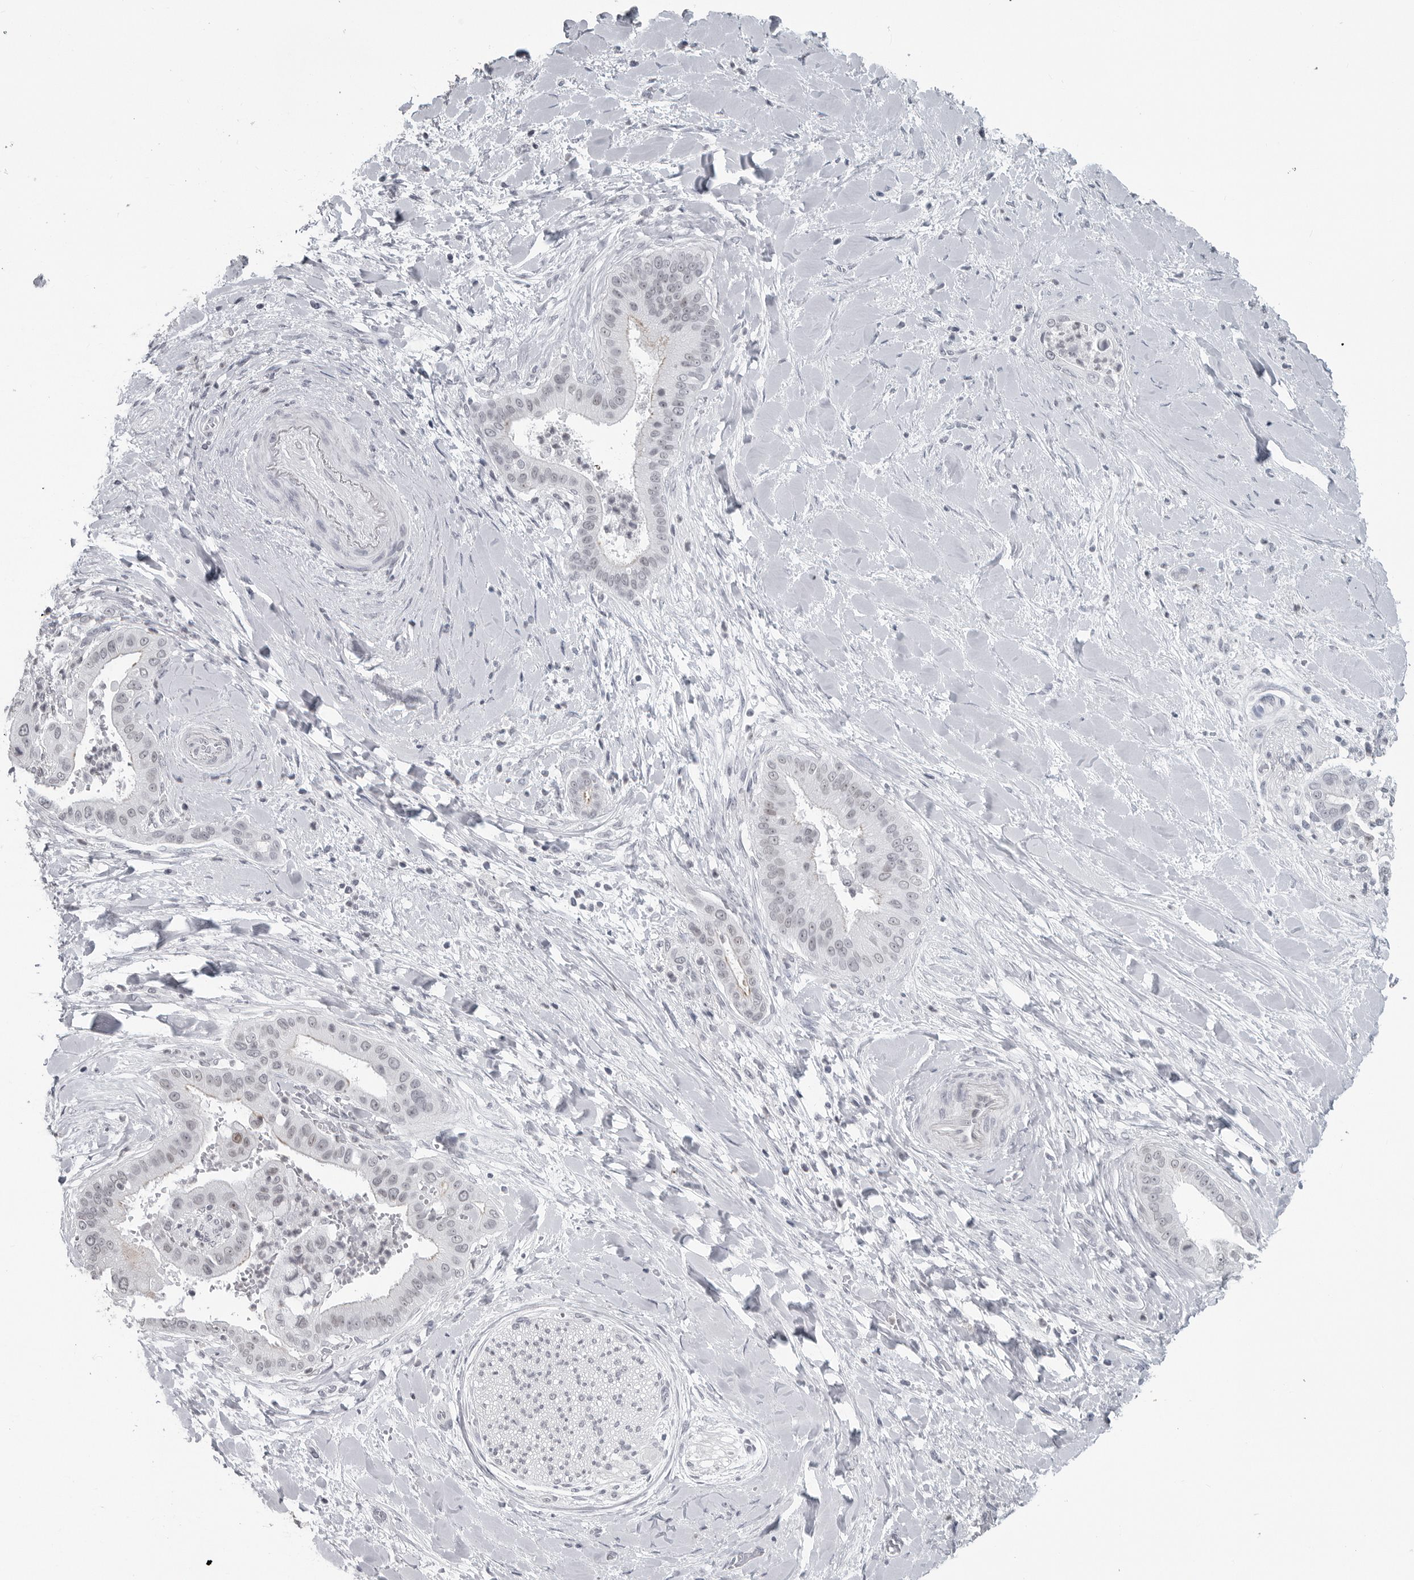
{"staining": {"intensity": "negative", "quantity": "none", "location": "none"}, "tissue": "liver cancer", "cell_type": "Tumor cells", "image_type": "cancer", "snomed": [{"axis": "morphology", "description": "Cholangiocarcinoma"}, {"axis": "topography", "description": "Liver"}], "caption": "IHC of human liver cholangiocarcinoma shows no staining in tumor cells.", "gene": "DDX54", "patient": {"sex": "female", "age": 54}}